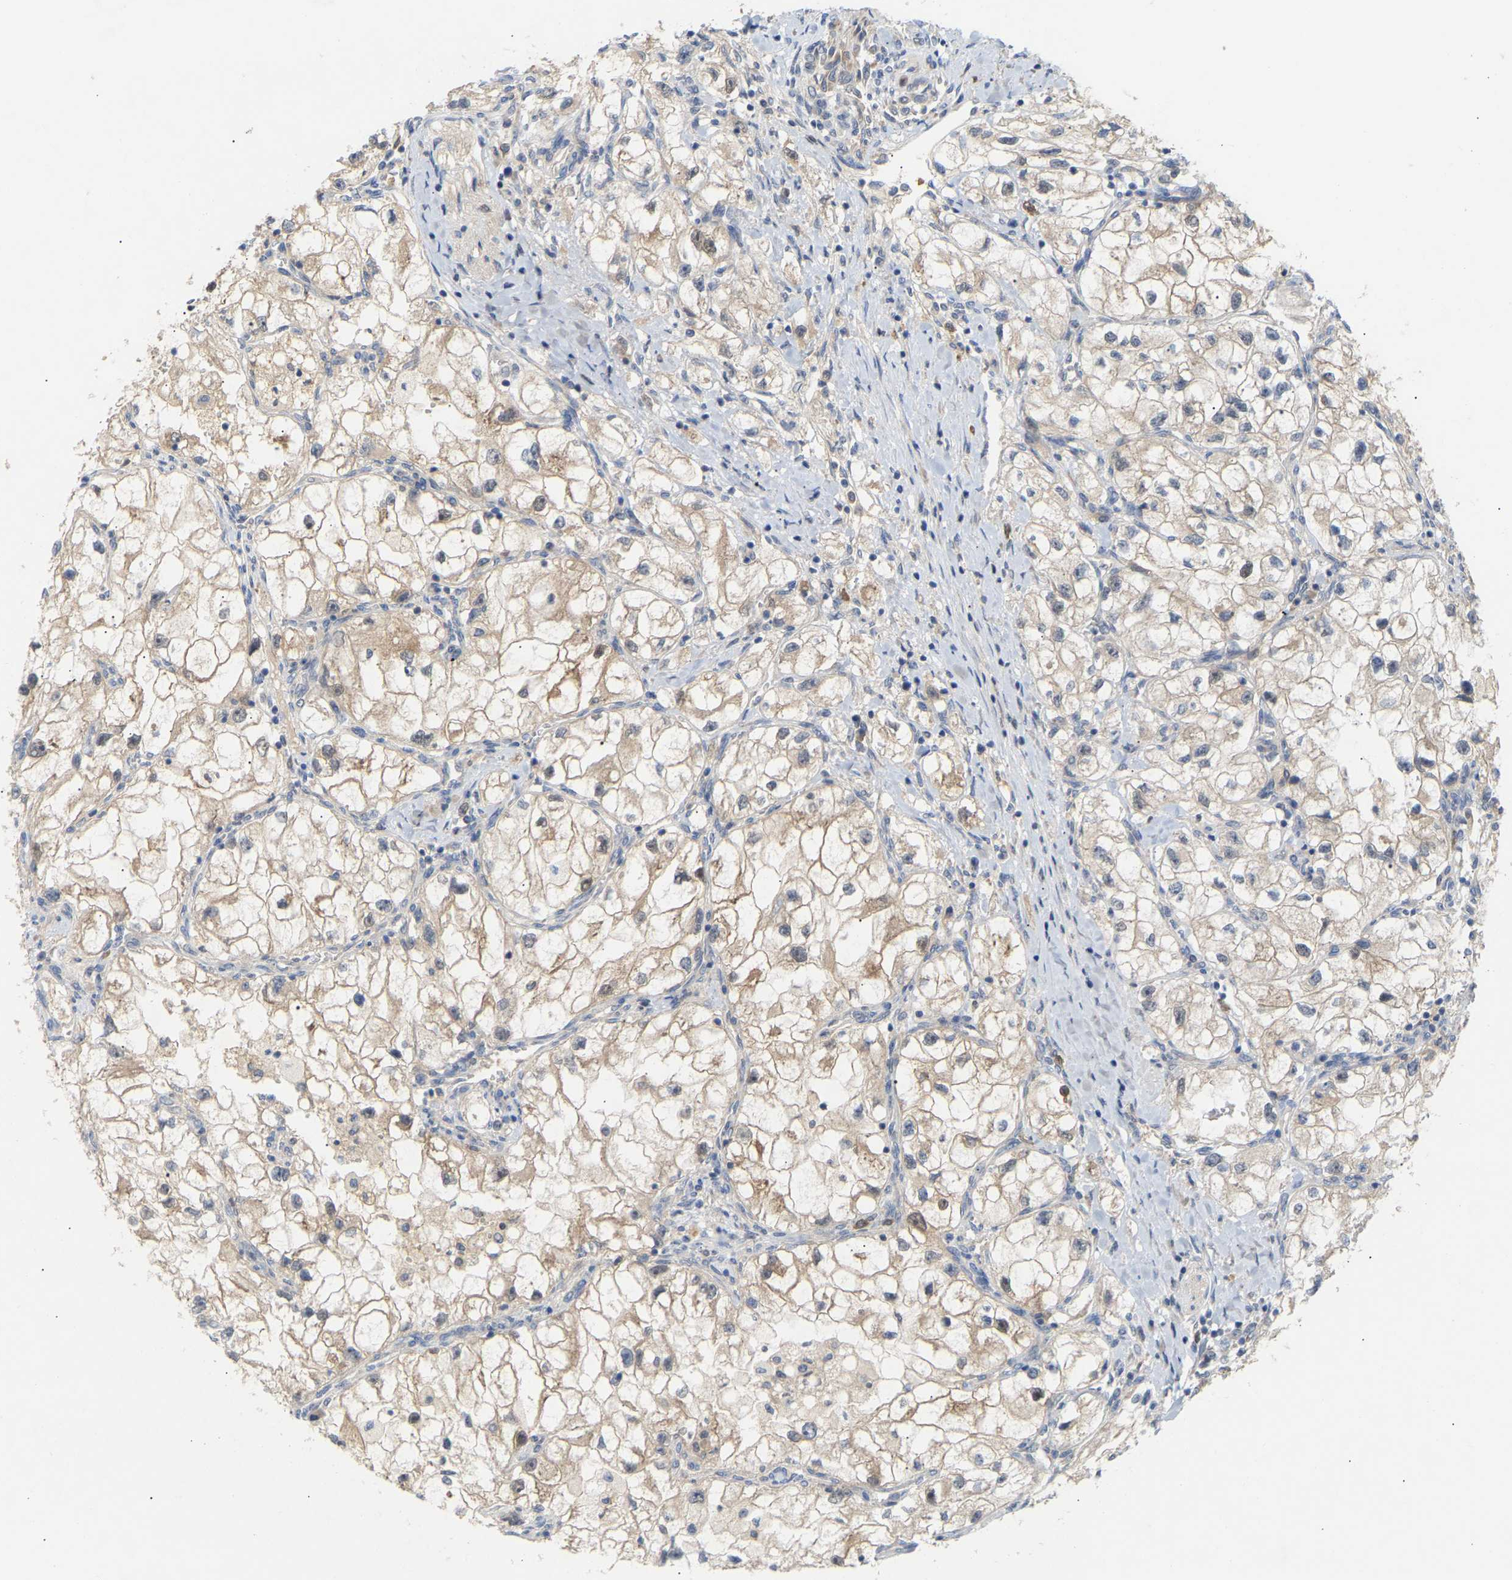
{"staining": {"intensity": "weak", "quantity": ">75%", "location": "cytoplasmic/membranous"}, "tissue": "renal cancer", "cell_type": "Tumor cells", "image_type": "cancer", "snomed": [{"axis": "morphology", "description": "Adenocarcinoma, NOS"}, {"axis": "topography", "description": "Kidney"}], "caption": "The immunohistochemical stain shows weak cytoplasmic/membranous expression in tumor cells of adenocarcinoma (renal) tissue. (DAB = brown stain, brightfield microscopy at high magnification).", "gene": "TPMT", "patient": {"sex": "female", "age": 70}}